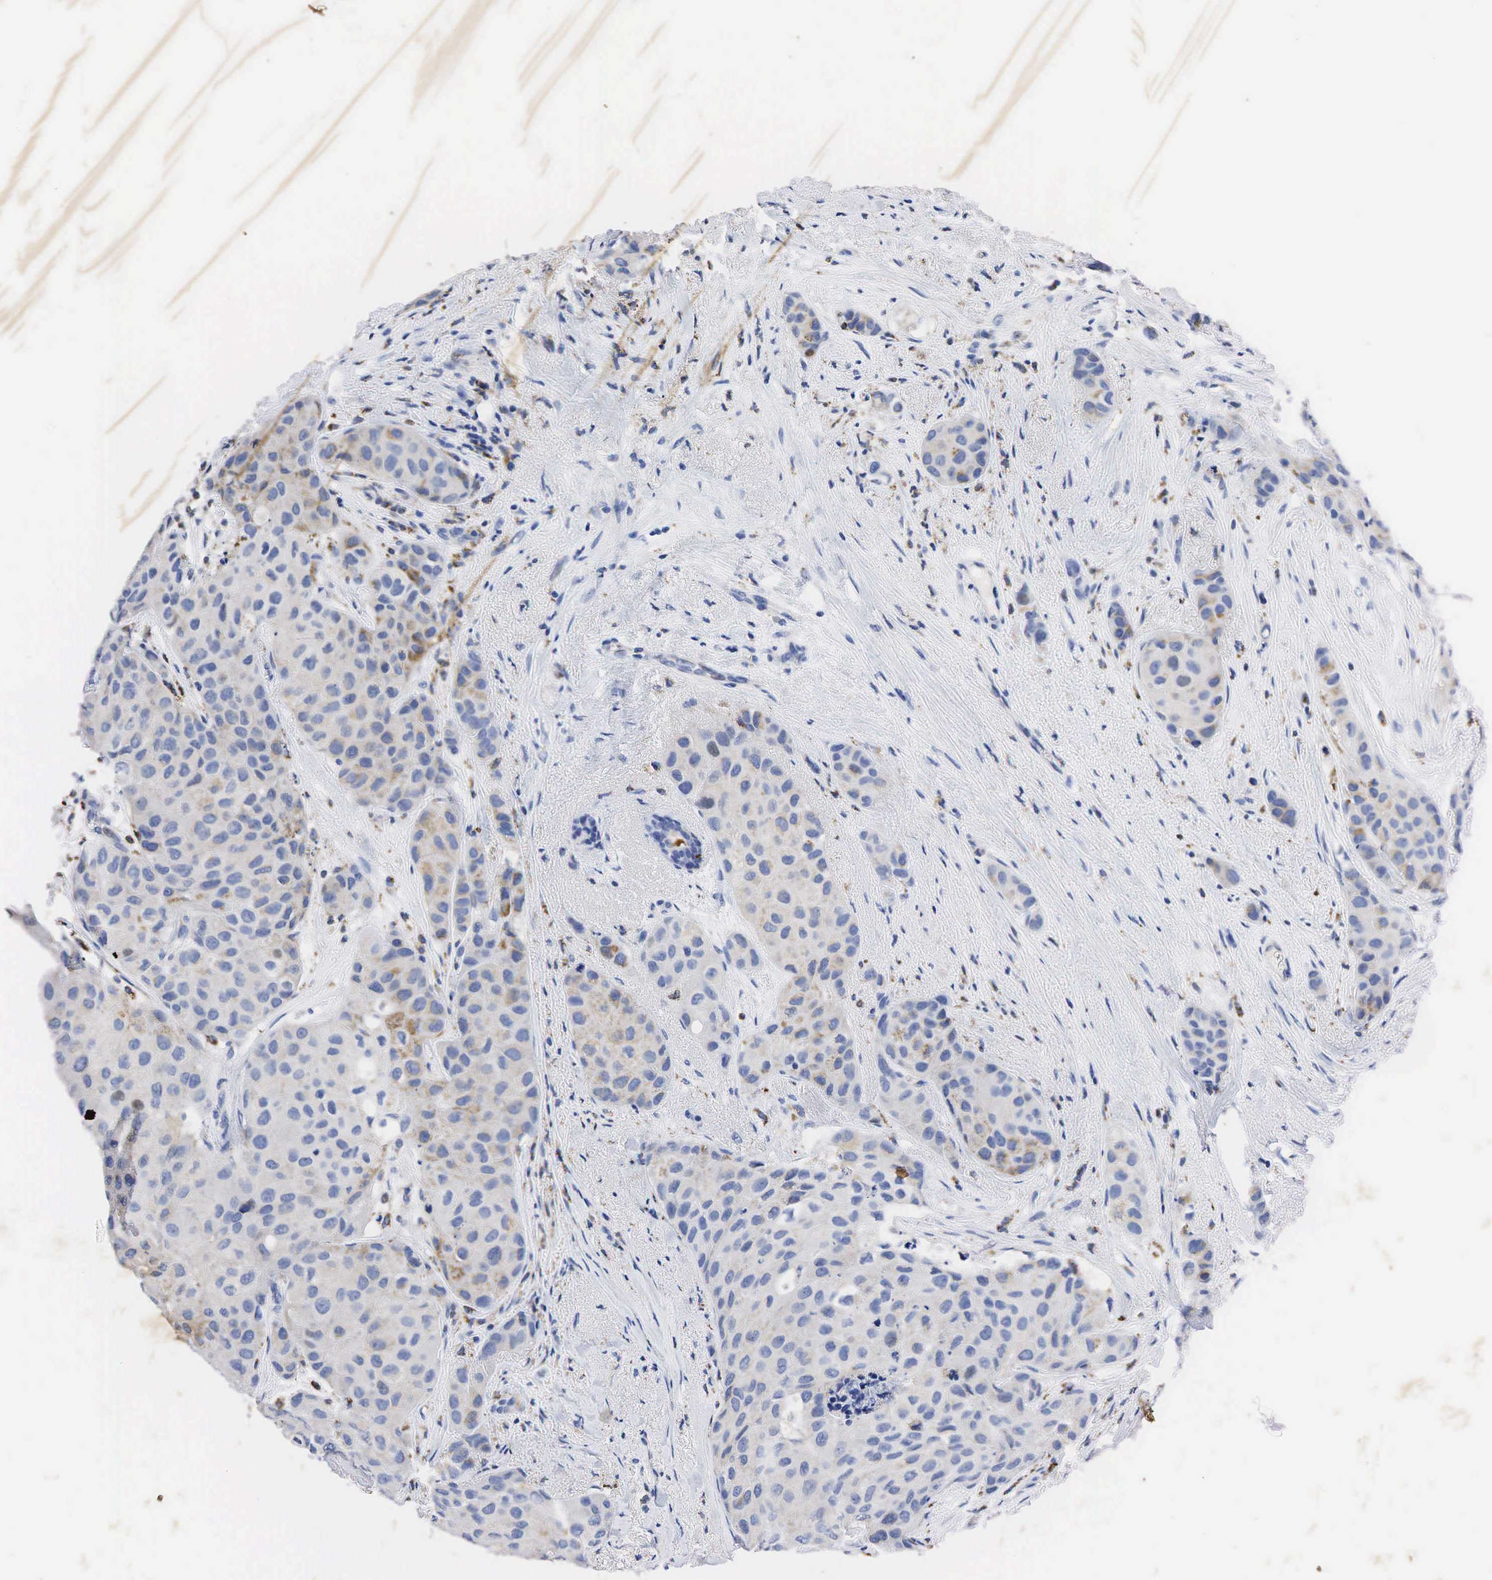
{"staining": {"intensity": "weak", "quantity": "<25%", "location": "cytoplasmic/membranous"}, "tissue": "breast cancer", "cell_type": "Tumor cells", "image_type": "cancer", "snomed": [{"axis": "morphology", "description": "Duct carcinoma"}, {"axis": "topography", "description": "Breast"}], "caption": "IHC of breast cancer demonstrates no staining in tumor cells.", "gene": "SYP", "patient": {"sex": "female", "age": 68}}